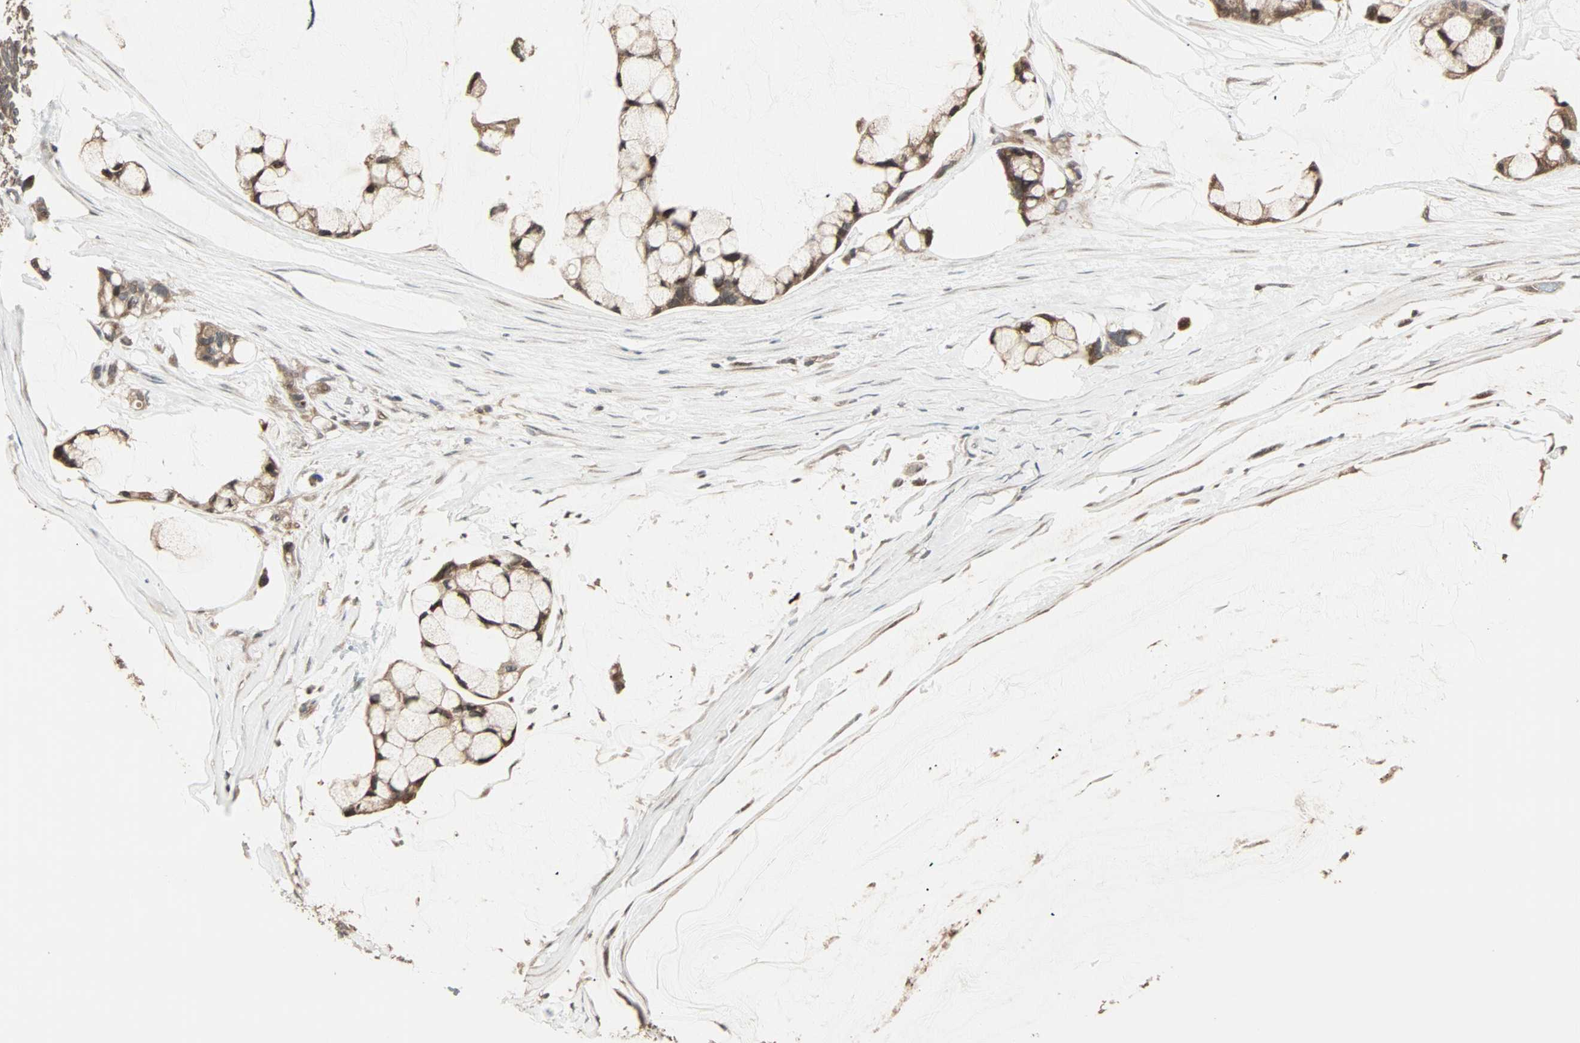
{"staining": {"intensity": "moderate", "quantity": ">75%", "location": "cytoplasmic/membranous"}, "tissue": "ovarian cancer", "cell_type": "Tumor cells", "image_type": "cancer", "snomed": [{"axis": "morphology", "description": "Cystadenocarcinoma, mucinous, NOS"}, {"axis": "topography", "description": "Ovary"}], "caption": "An image showing moderate cytoplasmic/membranous expression in about >75% of tumor cells in mucinous cystadenocarcinoma (ovarian), as visualized by brown immunohistochemical staining.", "gene": "CALCRL", "patient": {"sex": "female", "age": 39}}